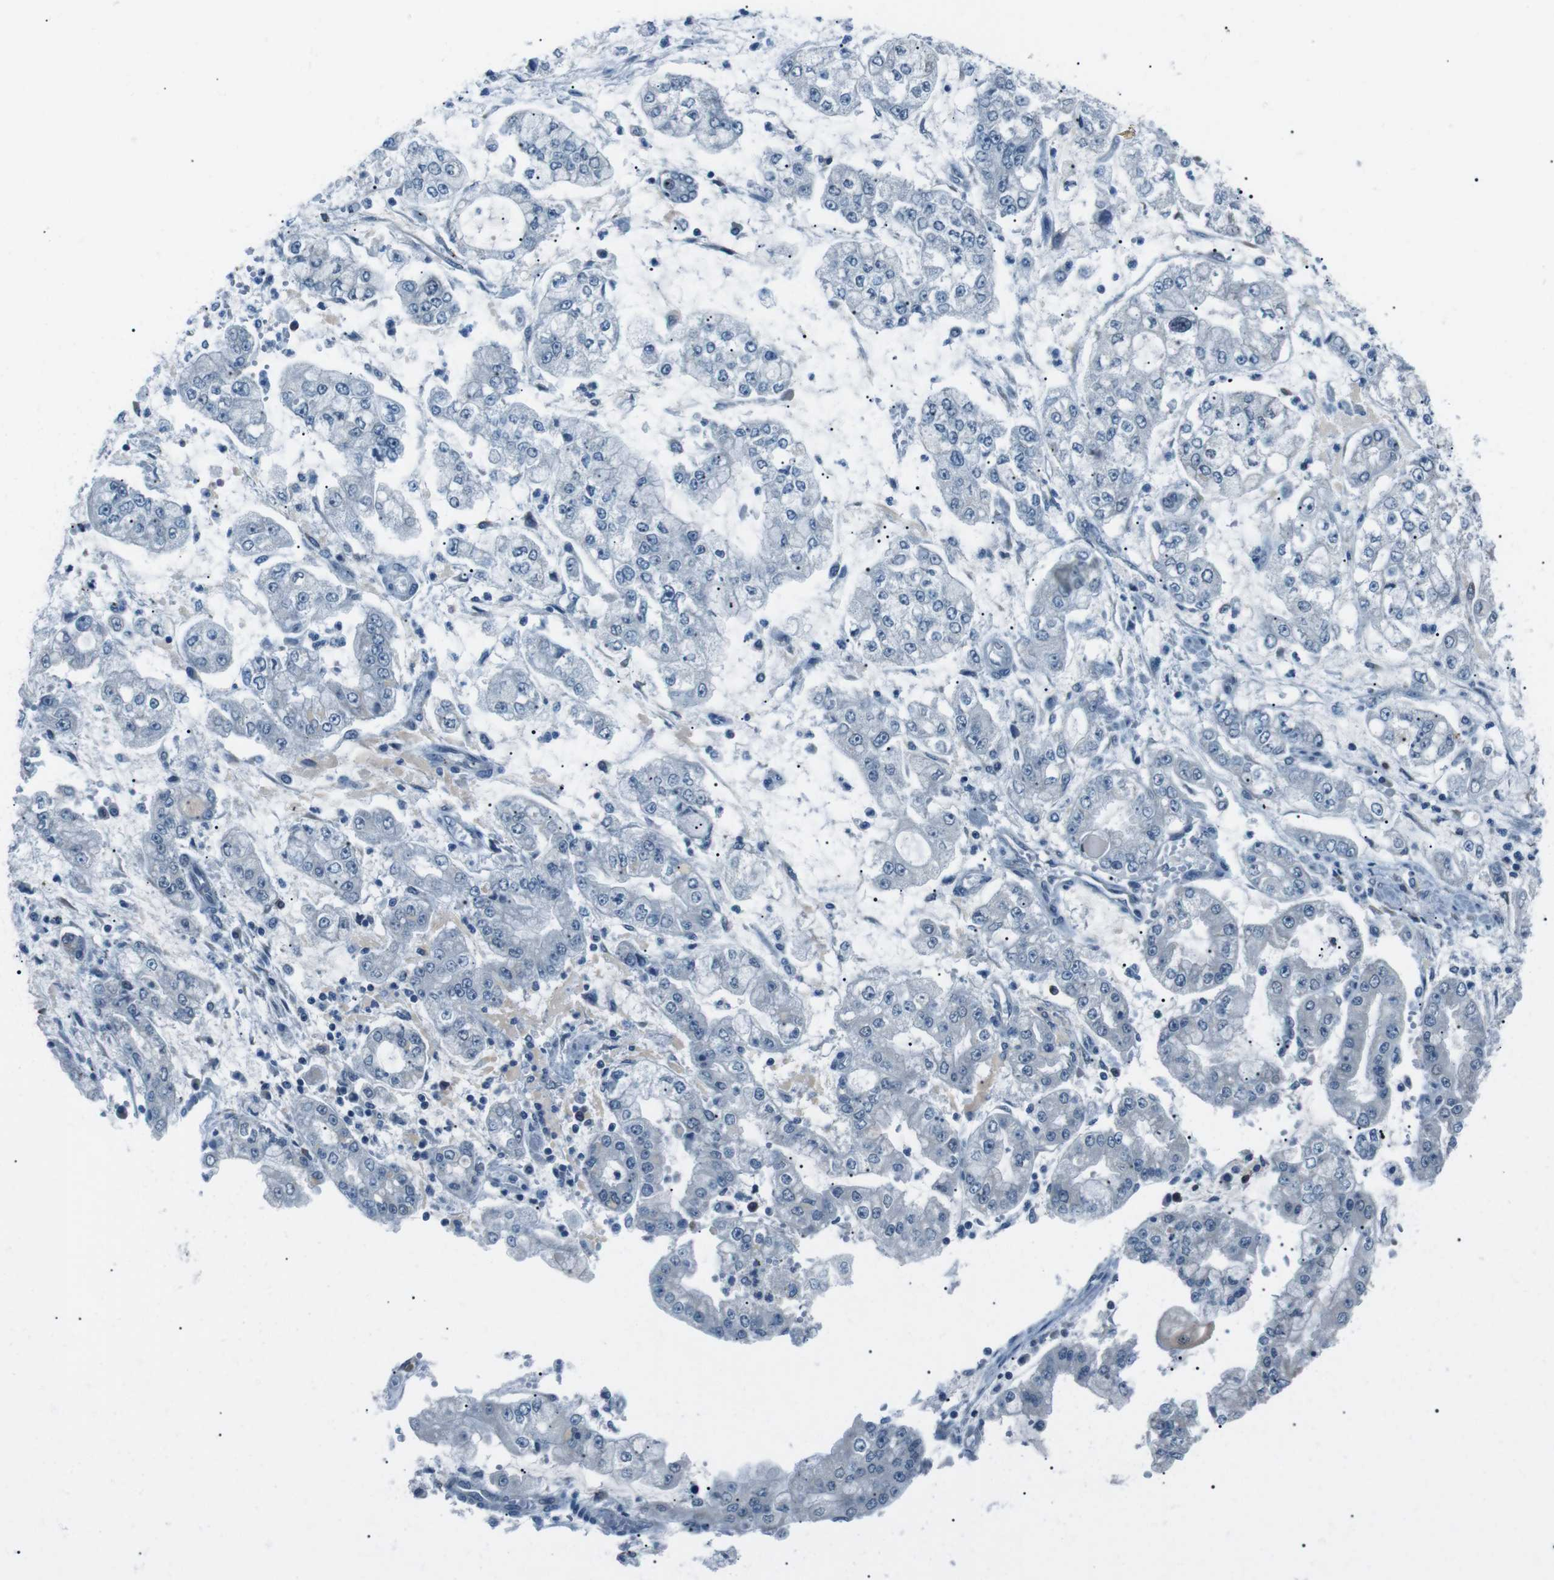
{"staining": {"intensity": "negative", "quantity": "none", "location": "none"}, "tissue": "stomach cancer", "cell_type": "Tumor cells", "image_type": "cancer", "snomed": [{"axis": "morphology", "description": "Adenocarcinoma, NOS"}, {"axis": "topography", "description": "Stomach"}], "caption": "Immunohistochemistry image of neoplastic tissue: human stomach cancer (adenocarcinoma) stained with DAB shows no significant protein staining in tumor cells. (Immunohistochemistry, brightfield microscopy, high magnification).", "gene": "SERPINB2", "patient": {"sex": "male", "age": 76}}